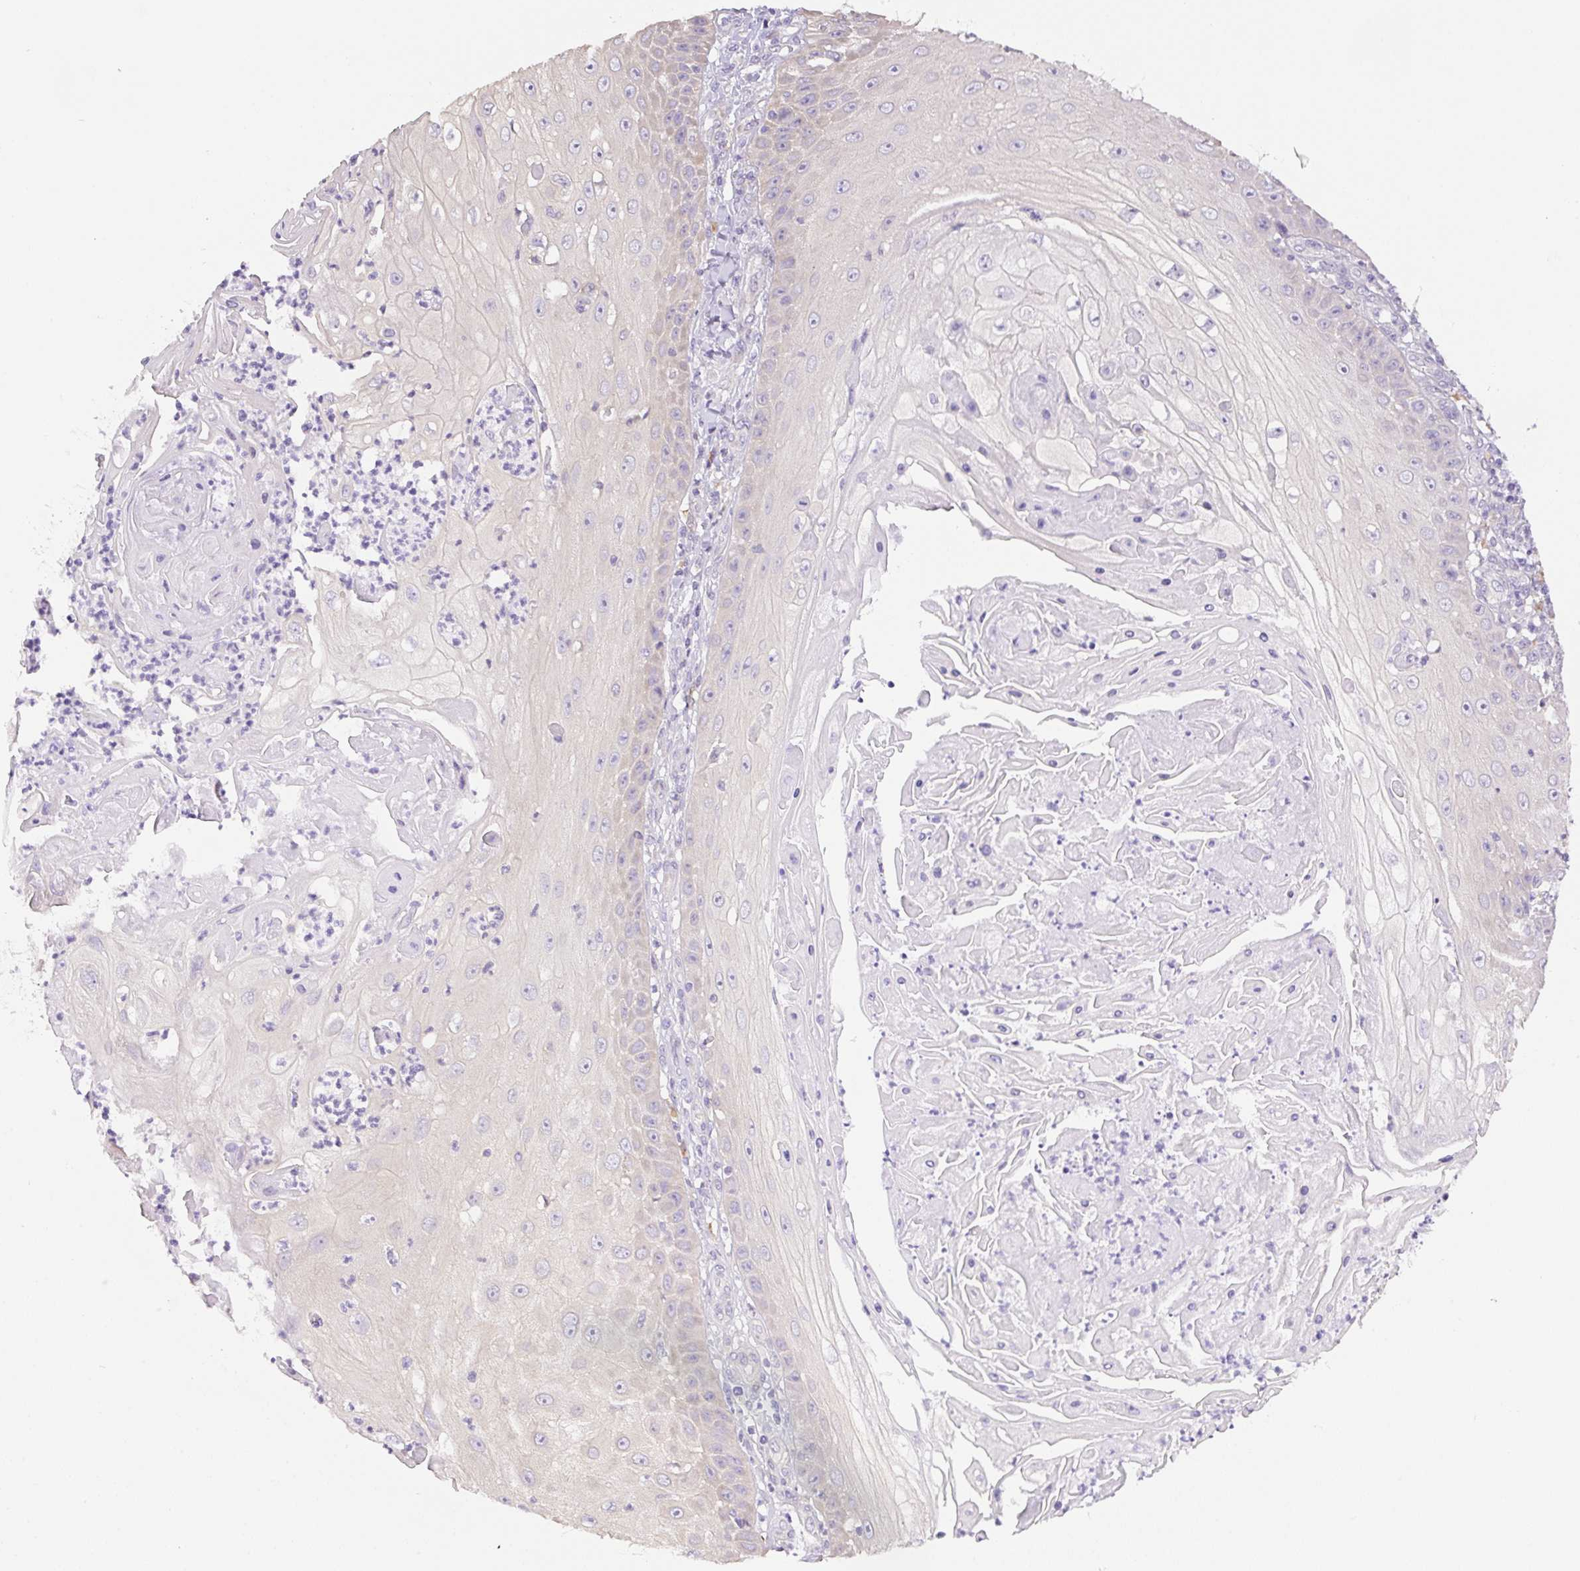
{"staining": {"intensity": "negative", "quantity": "none", "location": "none"}, "tissue": "skin cancer", "cell_type": "Tumor cells", "image_type": "cancer", "snomed": [{"axis": "morphology", "description": "Squamous cell carcinoma, NOS"}, {"axis": "topography", "description": "Skin"}], "caption": "Immunohistochemistry (IHC) photomicrograph of neoplastic tissue: squamous cell carcinoma (skin) stained with DAB shows no significant protein expression in tumor cells.", "gene": "CAMK2B", "patient": {"sex": "male", "age": 70}}